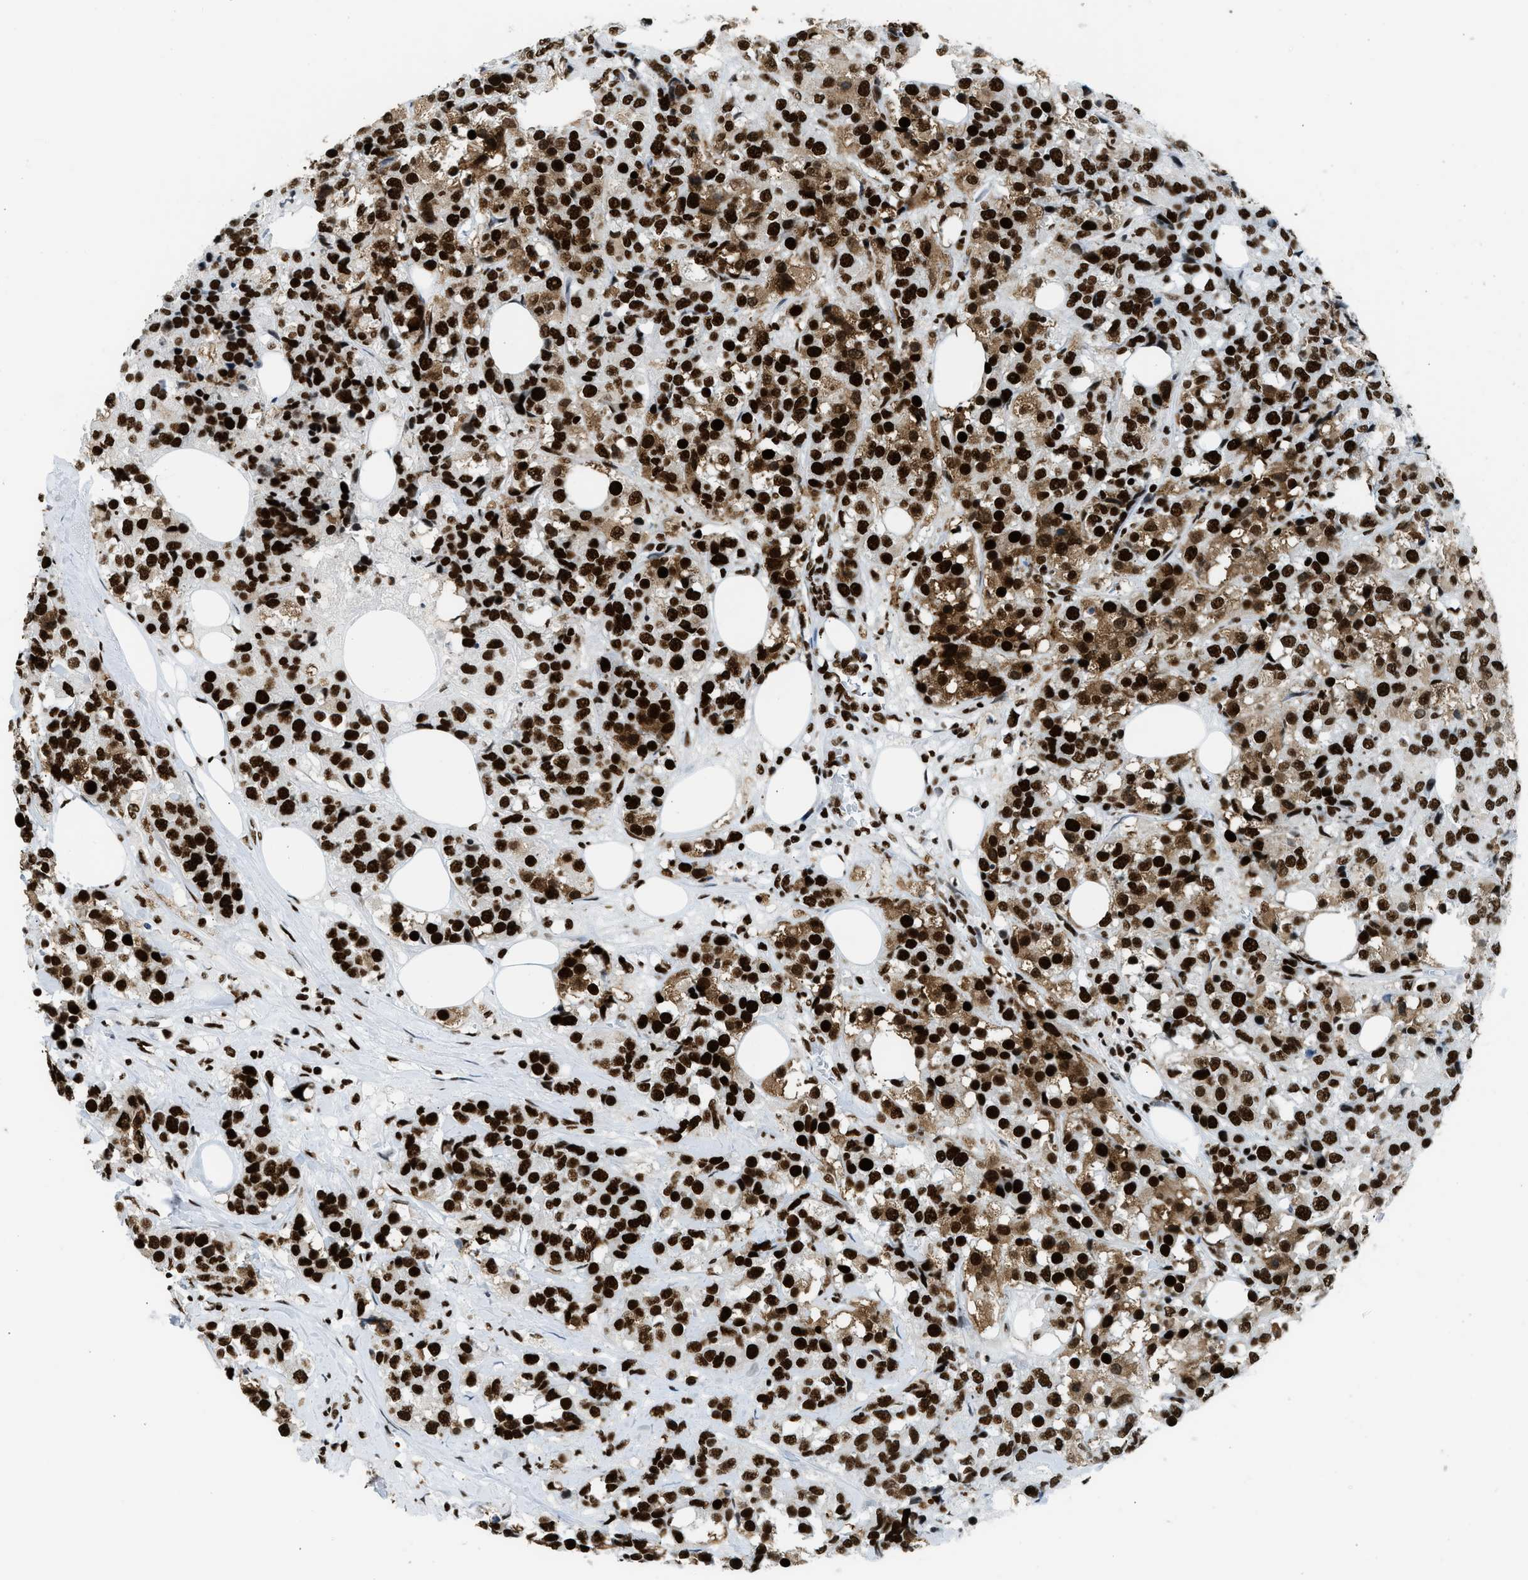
{"staining": {"intensity": "strong", "quantity": ">75%", "location": "cytoplasmic/membranous,nuclear"}, "tissue": "breast cancer", "cell_type": "Tumor cells", "image_type": "cancer", "snomed": [{"axis": "morphology", "description": "Lobular carcinoma"}, {"axis": "topography", "description": "Breast"}], "caption": "Breast lobular carcinoma stained for a protein (brown) reveals strong cytoplasmic/membranous and nuclear positive expression in about >75% of tumor cells.", "gene": "PIF1", "patient": {"sex": "female", "age": 59}}